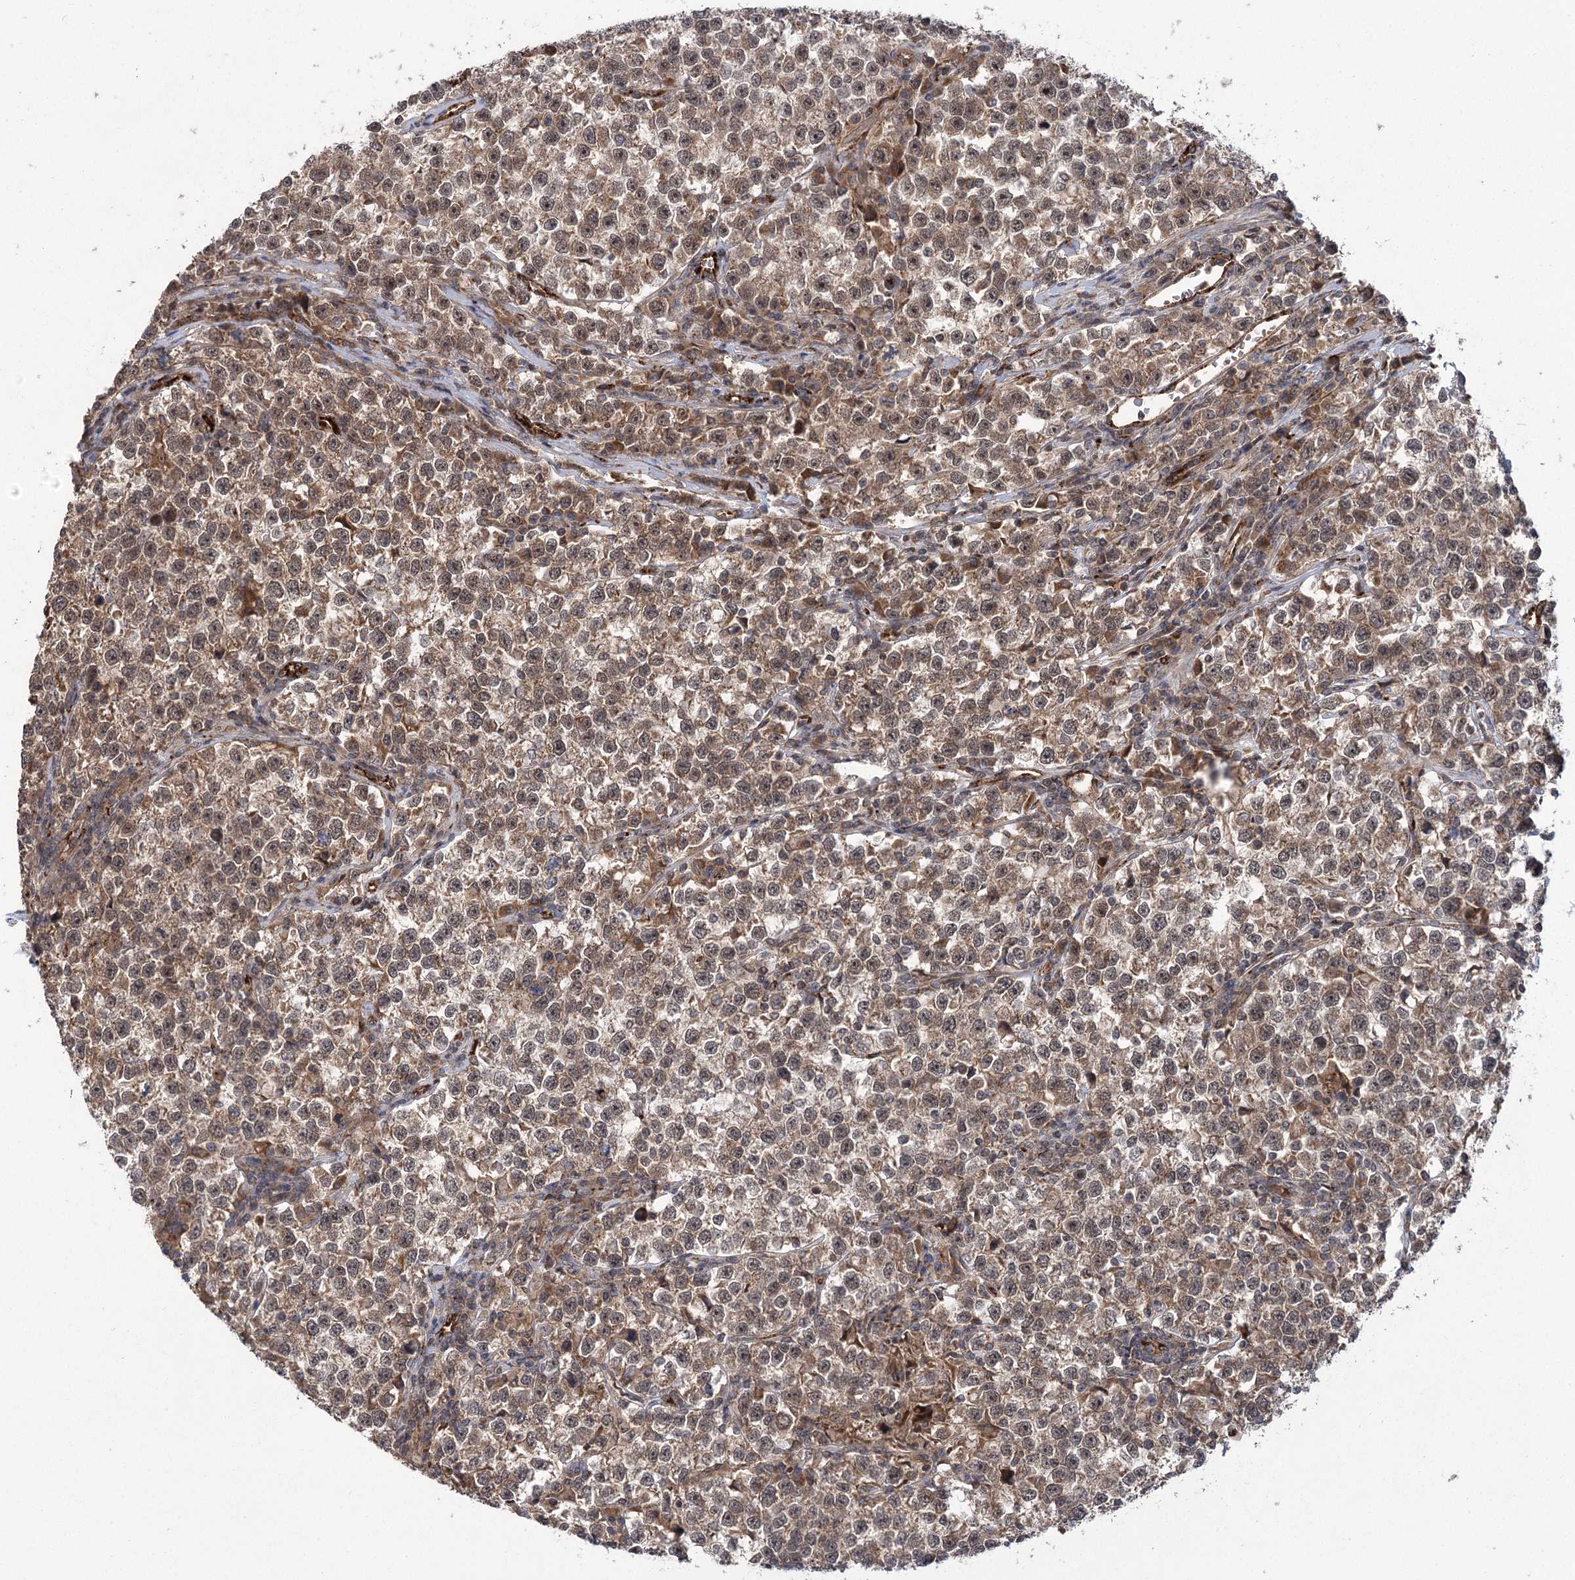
{"staining": {"intensity": "moderate", "quantity": ">75%", "location": "cytoplasmic/membranous,nuclear"}, "tissue": "testis cancer", "cell_type": "Tumor cells", "image_type": "cancer", "snomed": [{"axis": "morphology", "description": "Normal tissue, NOS"}, {"axis": "morphology", "description": "Seminoma, NOS"}, {"axis": "topography", "description": "Testis"}], "caption": "Seminoma (testis) stained with a brown dye displays moderate cytoplasmic/membranous and nuclear positive positivity in about >75% of tumor cells.", "gene": "CARD19", "patient": {"sex": "male", "age": 43}}